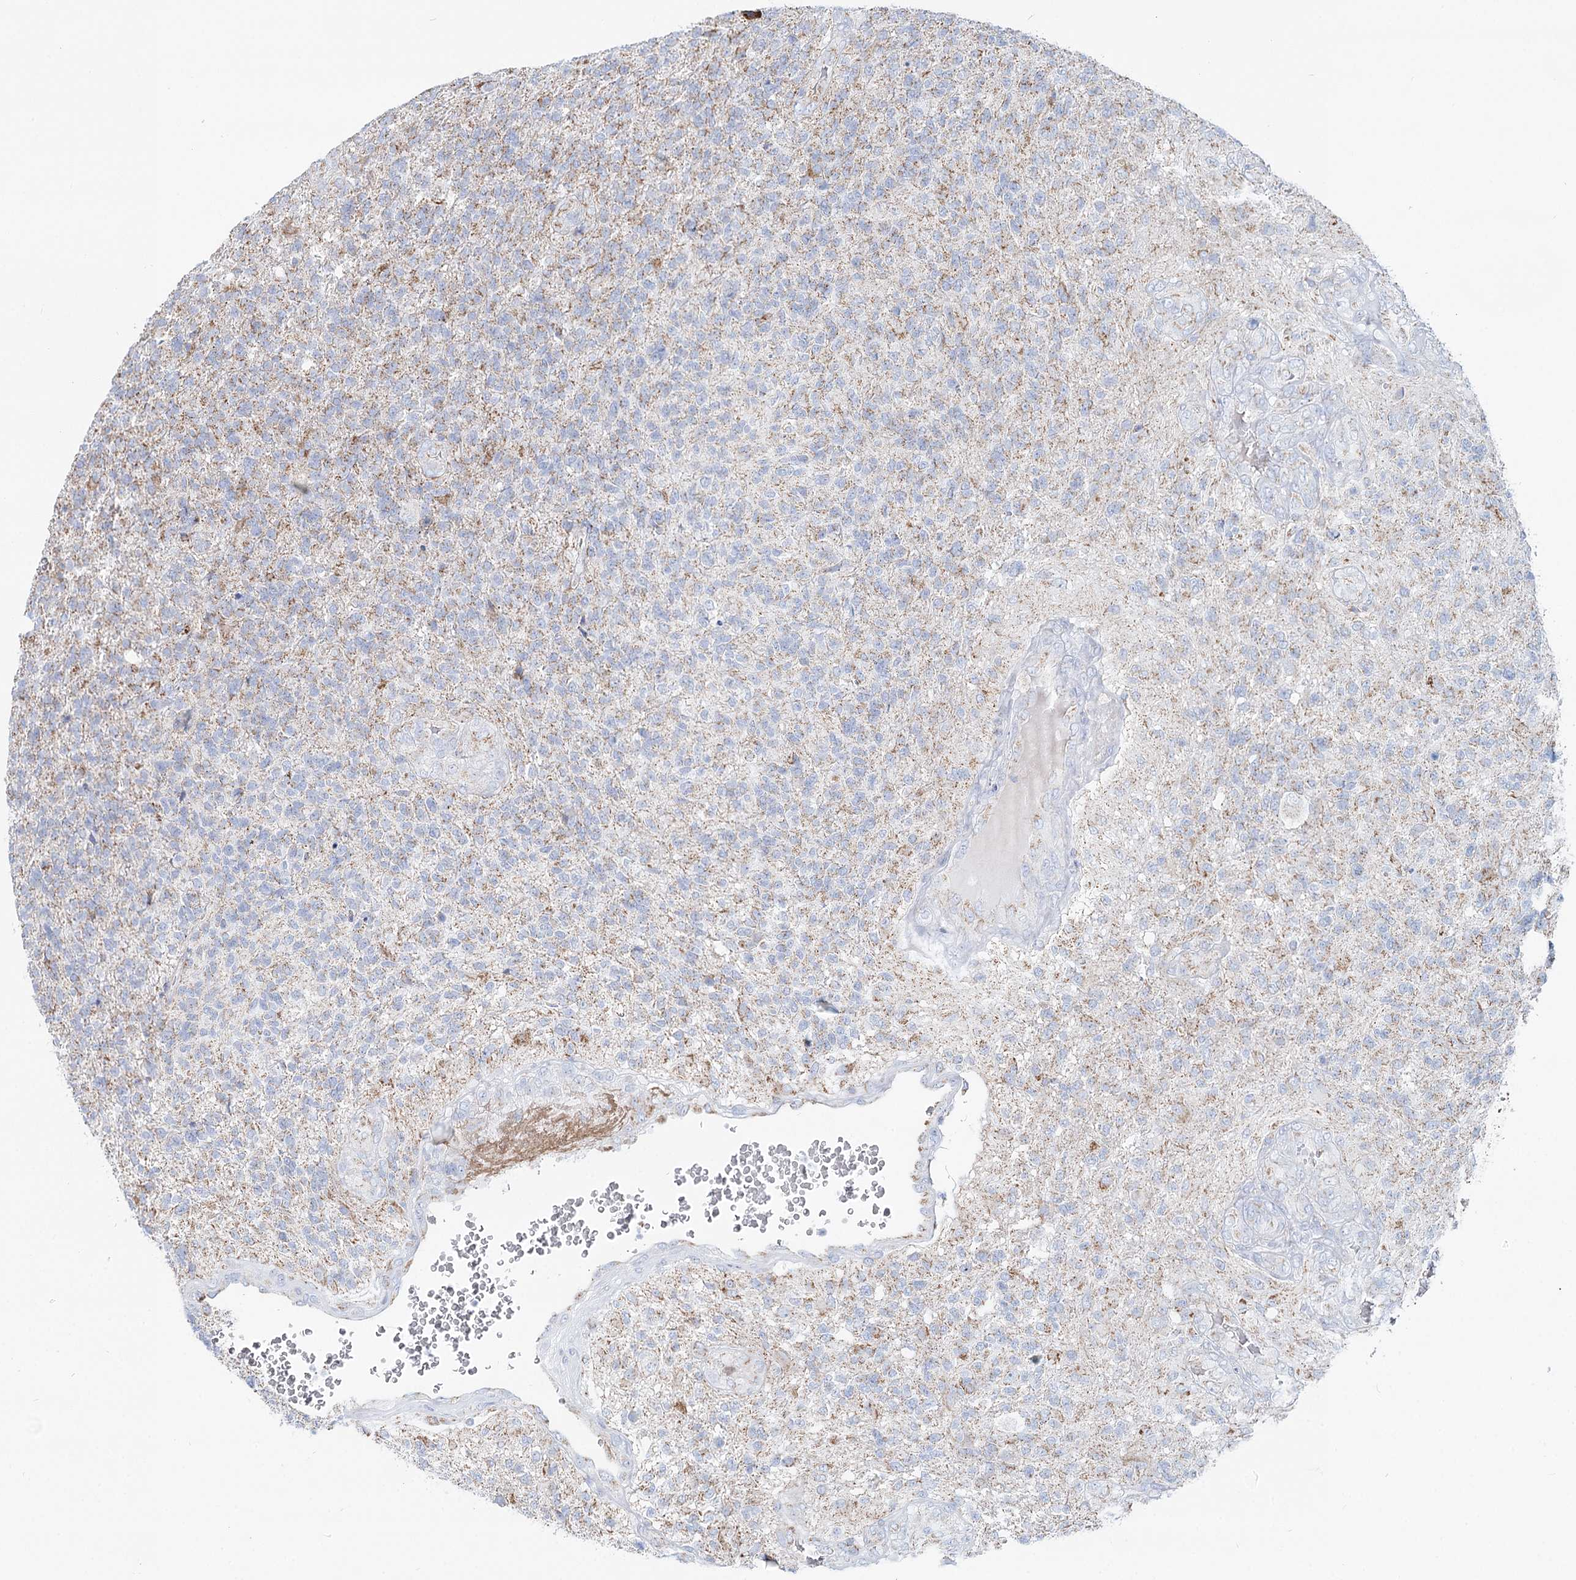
{"staining": {"intensity": "weak", "quantity": "<25%", "location": "cytoplasmic/membranous"}, "tissue": "glioma", "cell_type": "Tumor cells", "image_type": "cancer", "snomed": [{"axis": "morphology", "description": "Glioma, malignant, High grade"}, {"axis": "topography", "description": "Brain"}], "caption": "Glioma was stained to show a protein in brown. There is no significant positivity in tumor cells.", "gene": "MCCC2", "patient": {"sex": "male", "age": 56}}